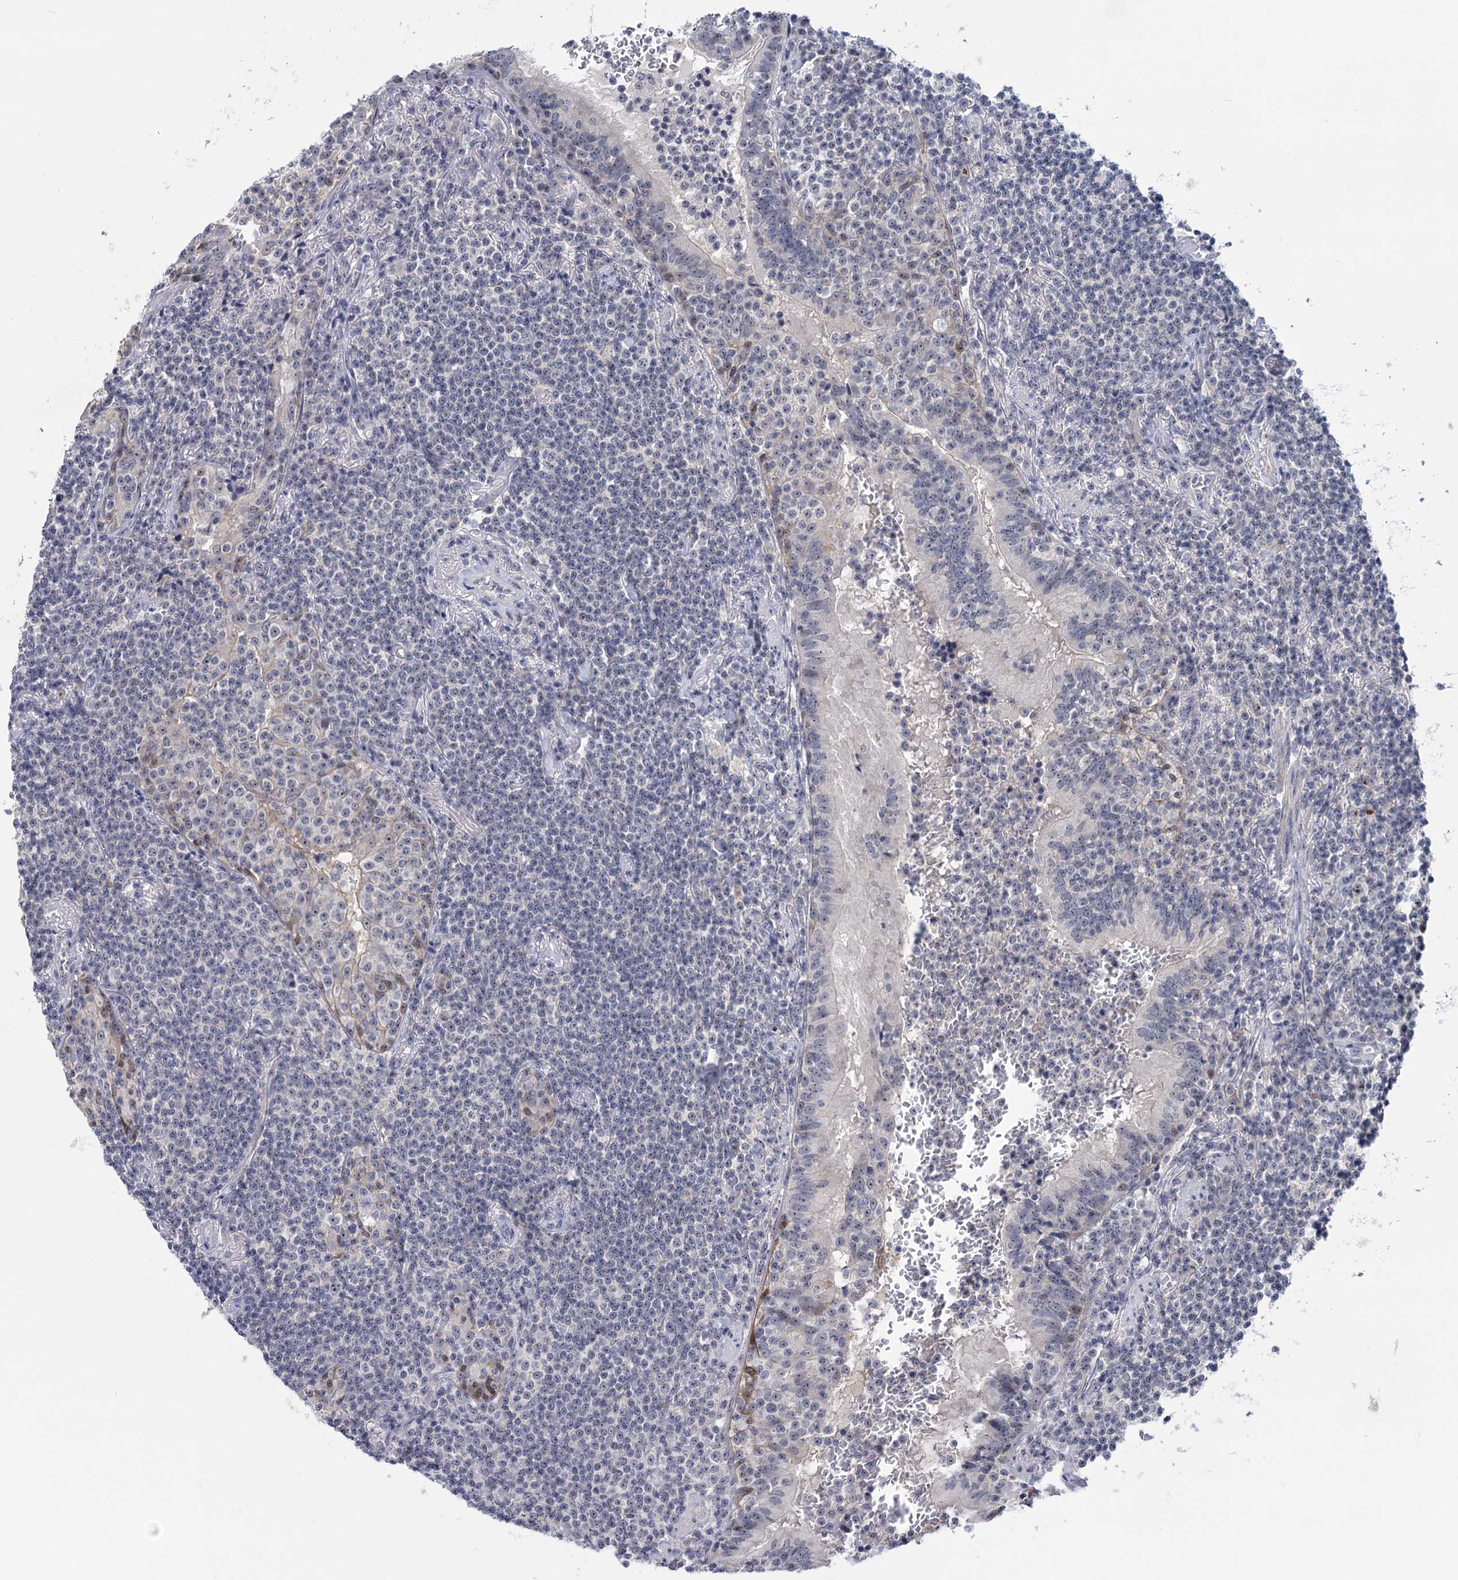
{"staining": {"intensity": "negative", "quantity": "none", "location": "none"}, "tissue": "lymphoma", "cell_type": "Tumor cells", "image_type": "cancer", "snomed": [{"axis": "morphology", "description": "Malignant lymphoma, non-Hodgkin's type, Low grade"}, {"axis": "topography", "description": "Lung"}], "caption": "Tumor cells show no significant protein positivity in malignant lymphoma, non-Hodgkin's type (low-grade).", "gene": "SFN", "patient": {"sex": "female", "age": 71}}